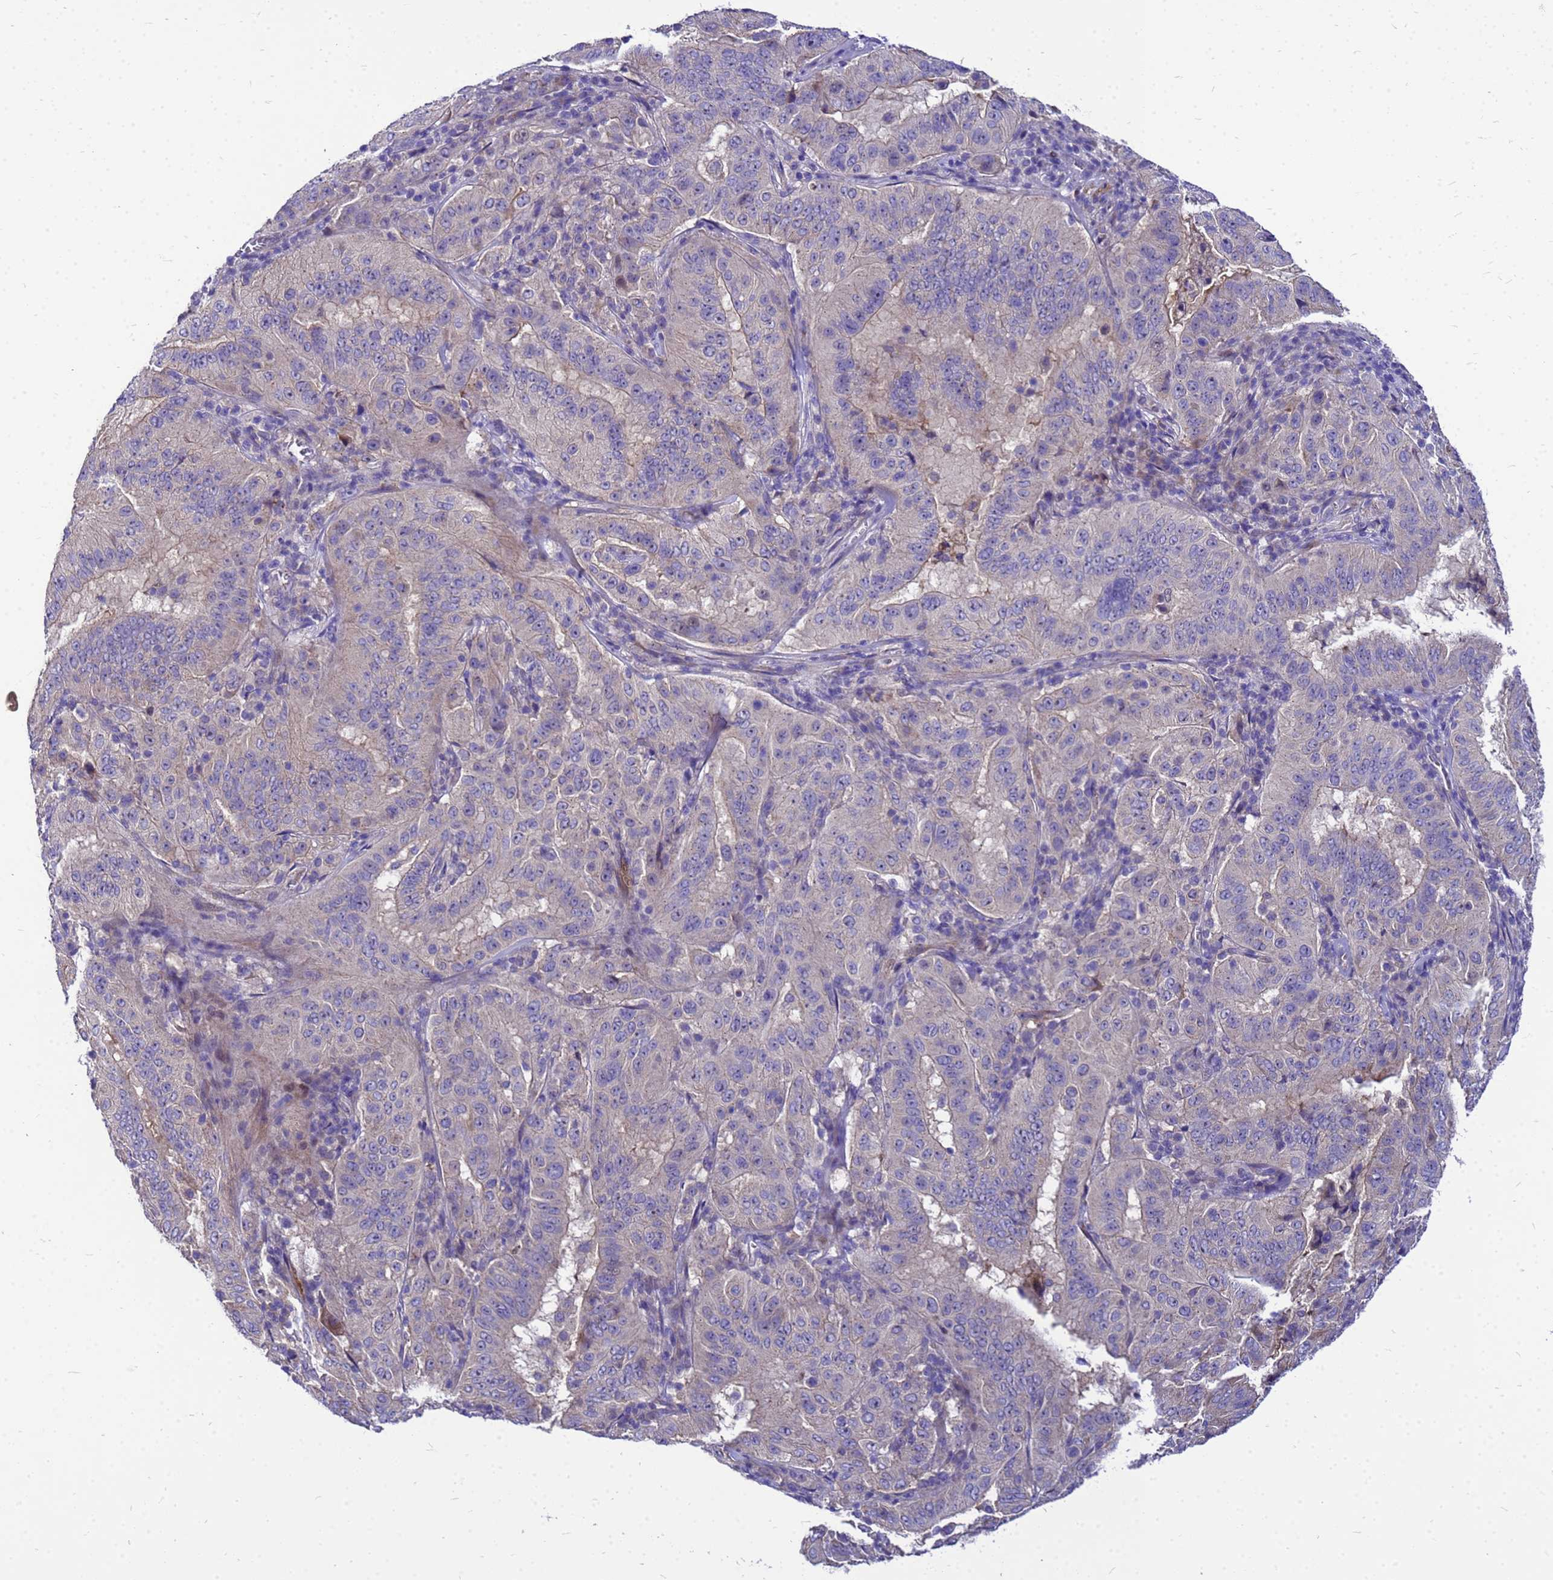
{"staining": {"intensity": "negative", "quantity": "none", "location": "none"}, "tissue": "pancreatic cancer", "cell_type": "Tumor cells", "image_type": "cancer", "snomed": [{"axis": "morphology", "description": "Adenocarcinoma, NOS"}, {"axis": "topography", "description": "Pancreas"}], "caption": "Immunohistochemistry histopathology image of adenocarcinoma (pancreatic) stained for a protein (brown), which demonstrates no positivity in tumor cells.", "gene": "POP7", "patient": {"sex": "male", "age": 63}}